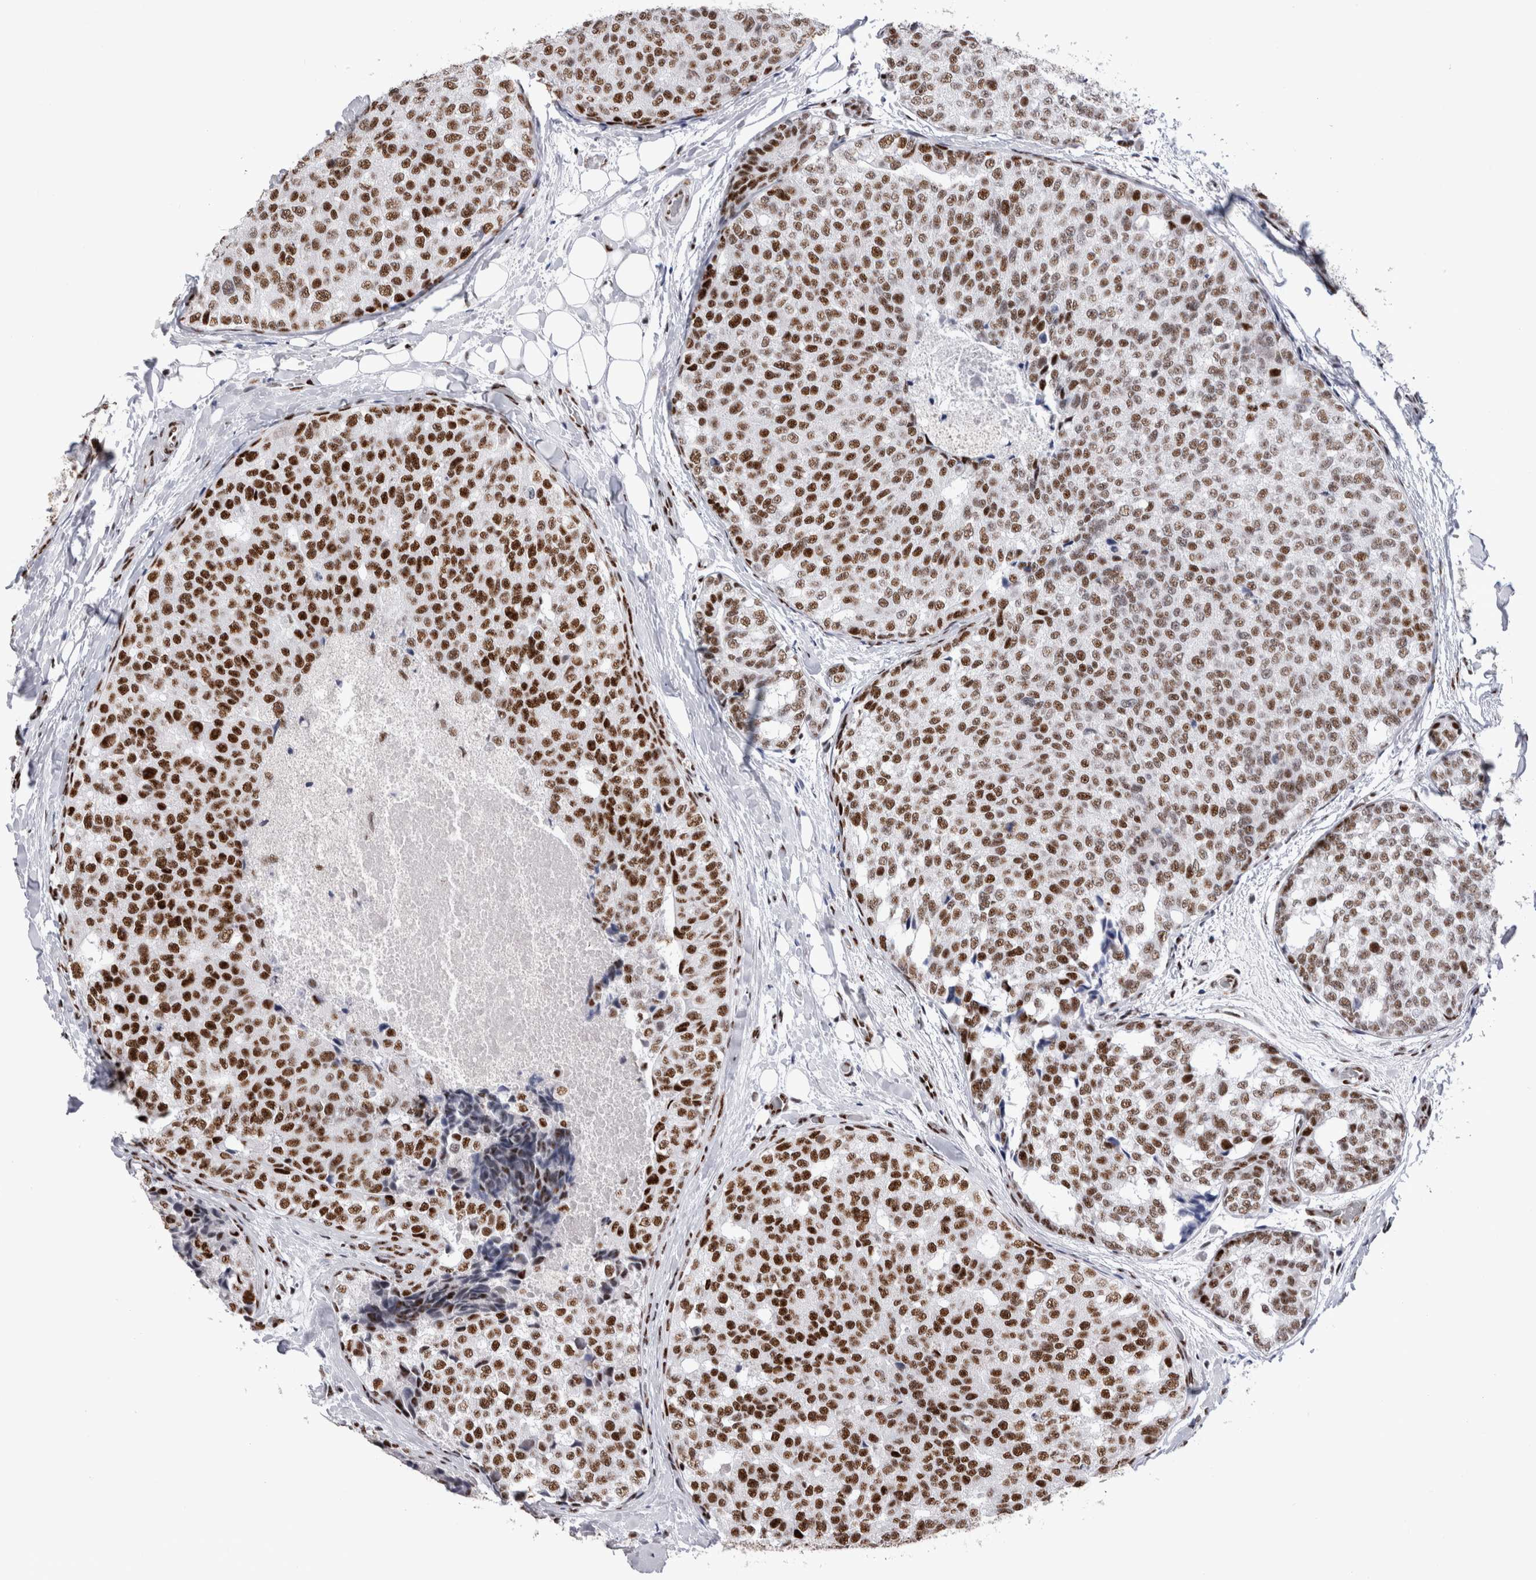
{"staining": {"intensity": "strong", "quantity": ">75%", "location": "nuclear"}, "tissue": "breast cancer", "cell_type": "Tumor cells", "image_type": "cancer", "snomed": [{"axis": "morphology", "description": "Normal tissue, NOS"}, {"axis": "morphology", "description": "Duct carcinoma"}, {"axis": "topography", "description": "Breast"}], "caption": "Protein expression analysis of intraductal carcinoma (breast) exhibits strong nuclear expression in about >75% of tumor cells. (DAB IHC with brightfield microscopy, high magnification).", "gene": "RBM6", "patient": {"sex": "female", "age": 43}}